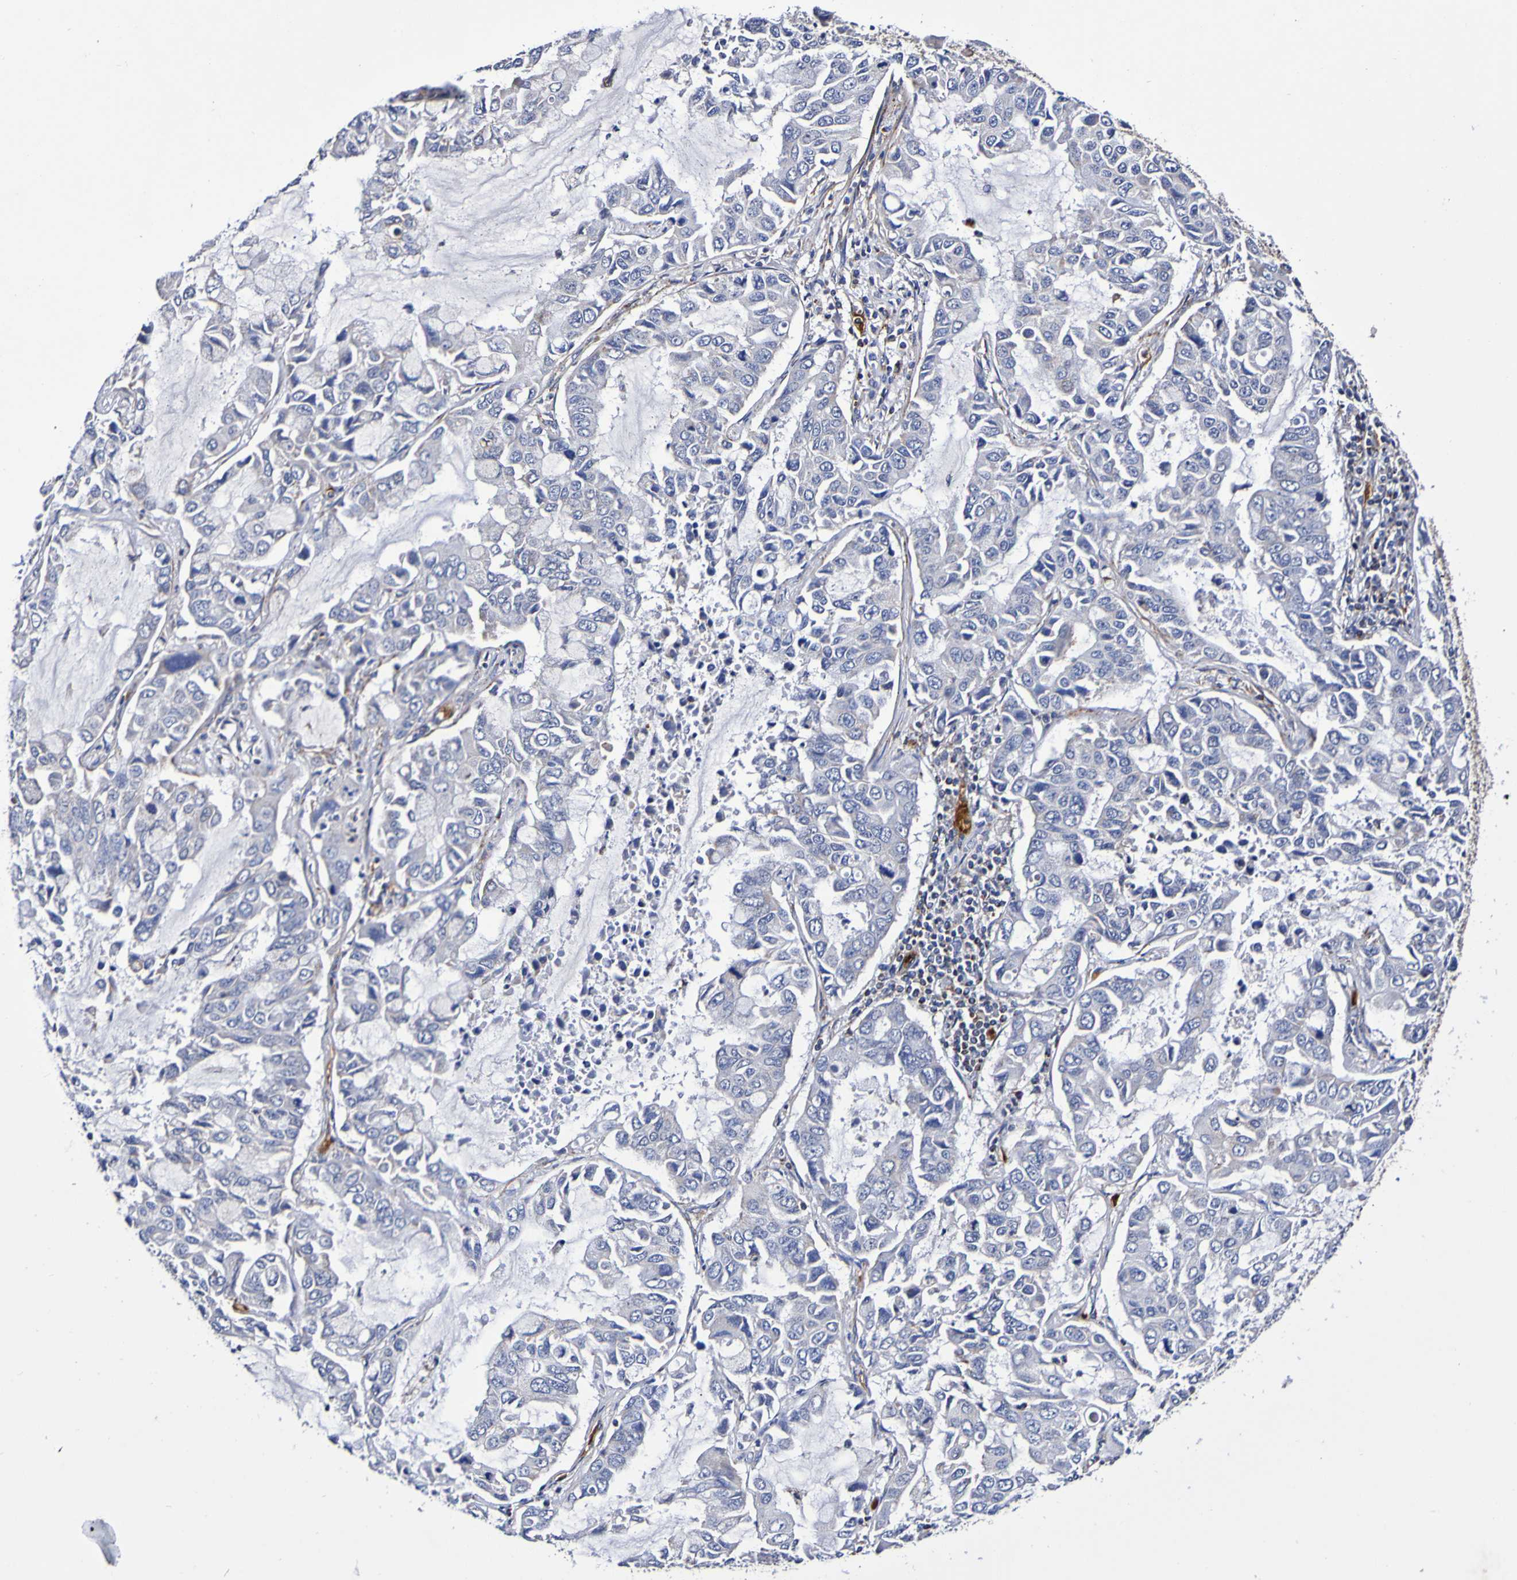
{"staining": {"intensity": "negative", "quantity": "none", "location": "none"}, "tissue": "lung cancer", "cell_type": "Tumor cells", "image_type": "cancer", "snomed": [{"axis": "morphology", "description": "Adenocarcinoma, NOS"}, {"axis": "topography", "description": "Lung"}], "caption": "Lung adenocarcinoma was stained to show a protein in brown. There is no significant expression in tumor cells.", "gene": "WNT4", "patient": {"sex": "male", "age": 64}}